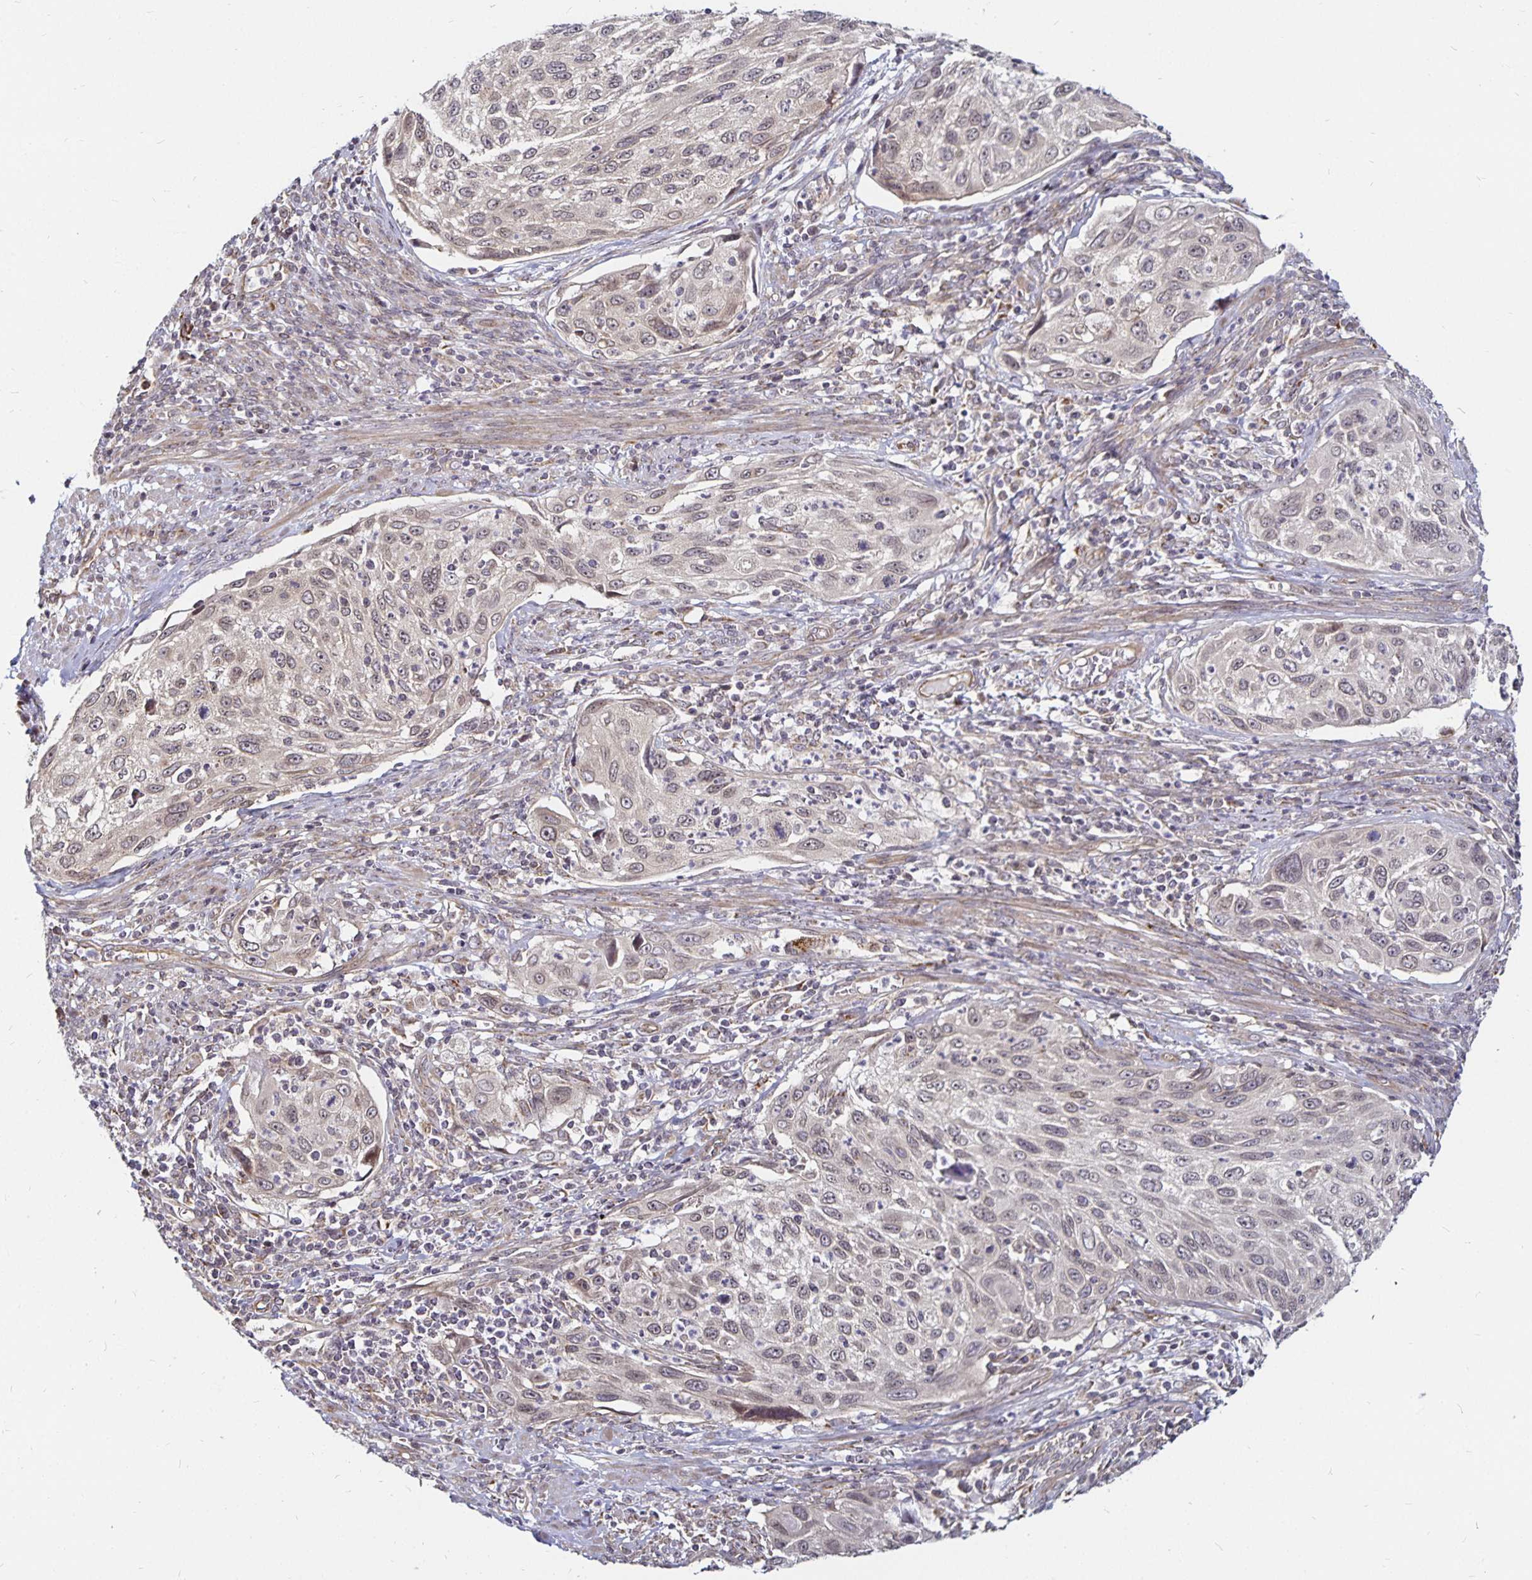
{"staining": {"intensity": "weak", "quantity": "<25%", "location": "nuclear"}, "tissue": "cervical cancer", "cell_type": "Tumor cells", "image_type": "cancer", "snomed": [{"axis": "morphology", "description": "Squamous cell carcinoma, NOS"}, {"axis": "topography", "description": "Cervix"}], "caption": "An image of human cervical cancer is negative for staining in tumor cells.", "gene": "CYP27A1", "patient": {"sex": "female", "age": 70}}